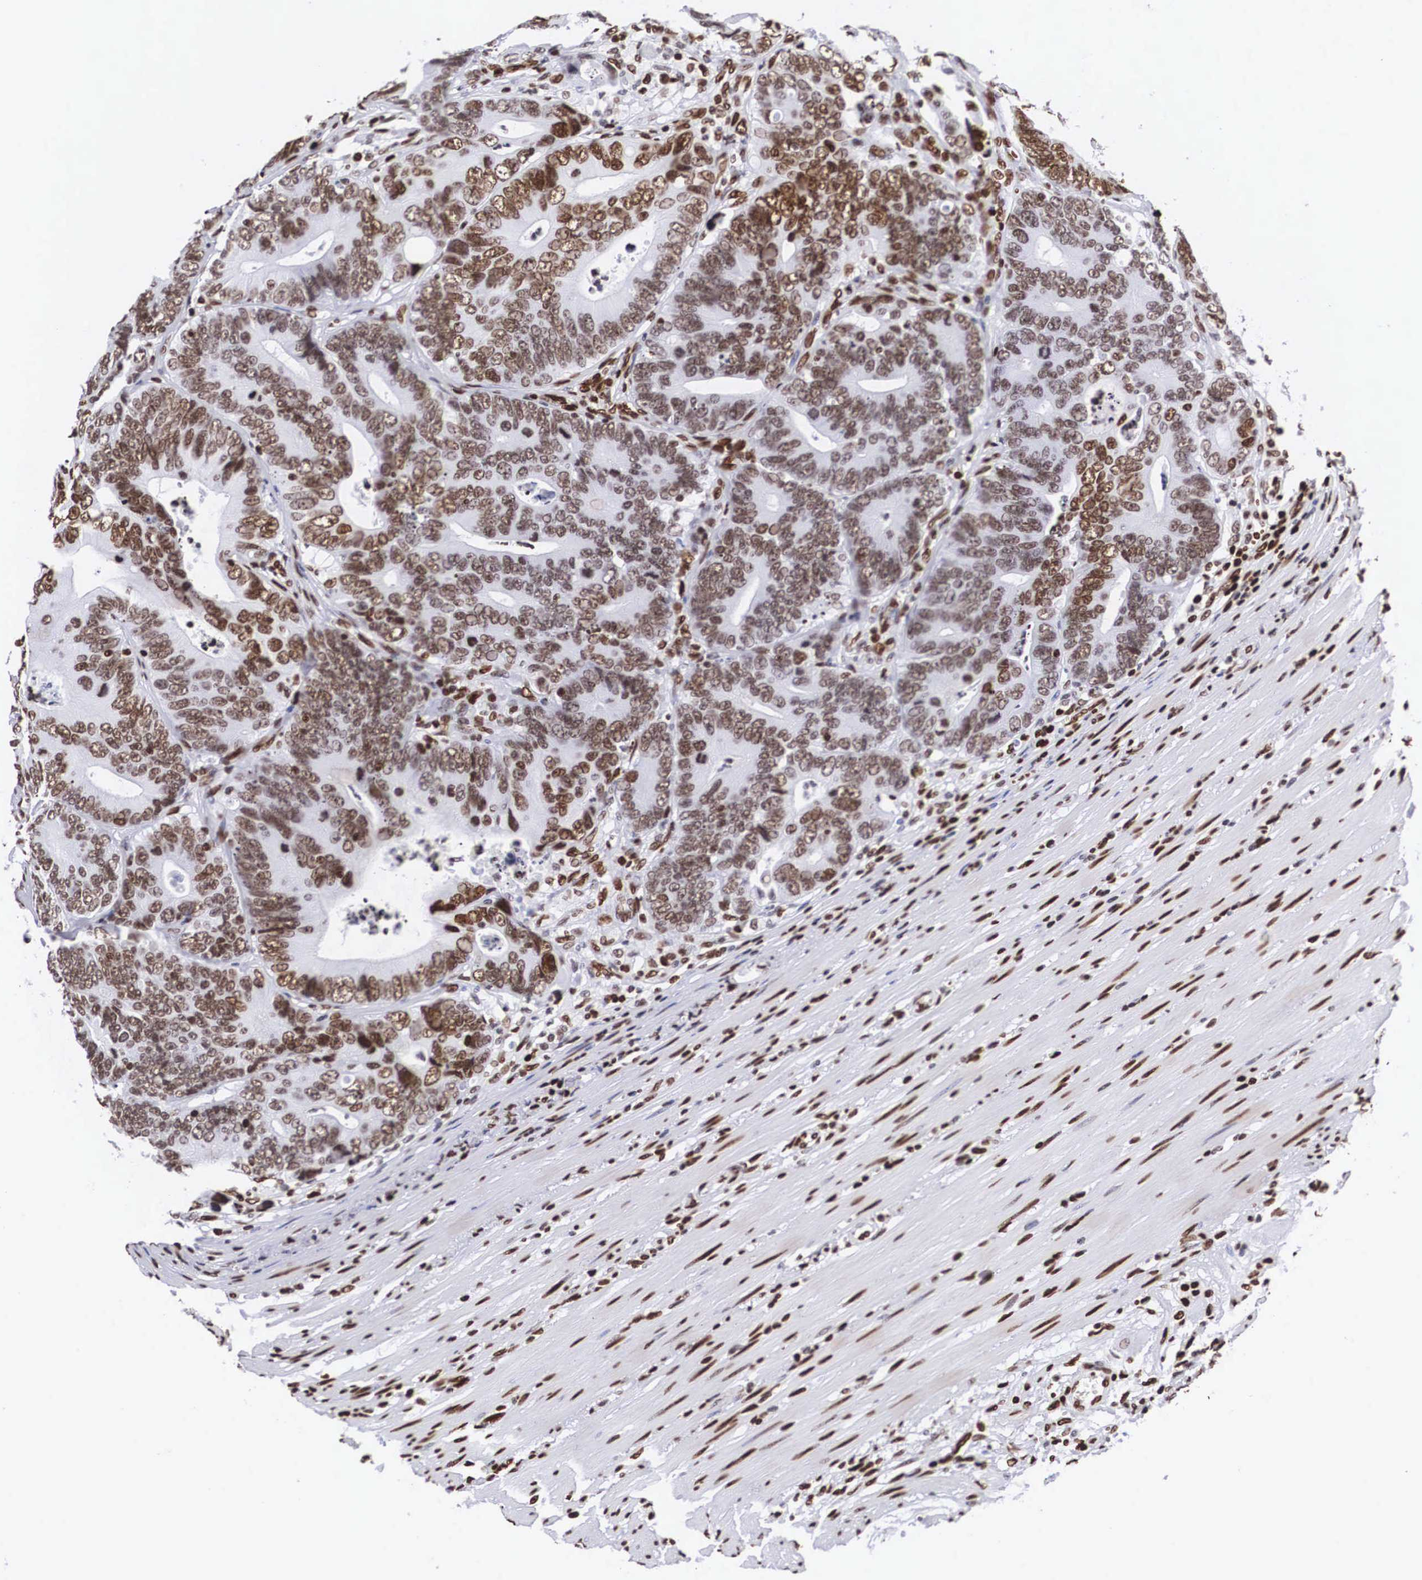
{"staining": {"intensity": "strong", "quantity": ">75%", "location": "nuclear"}, "tissue": "colorectal cancer", "cell_type": "Tumor cells", "image_type": "cancer", "snomed": [{"axis": "morphology", "description": "Adenocarcinoma, NOS"}, {"axis": "topography", "description": "Colon"}], "caption": "Human colorectal adenocarcinoma stained for a protein (brown) reveals strong nuclear positive staining in about >75% of tumor cells.", "gene": "MECP2", "patient": {"sex": "female", "age": 78}}